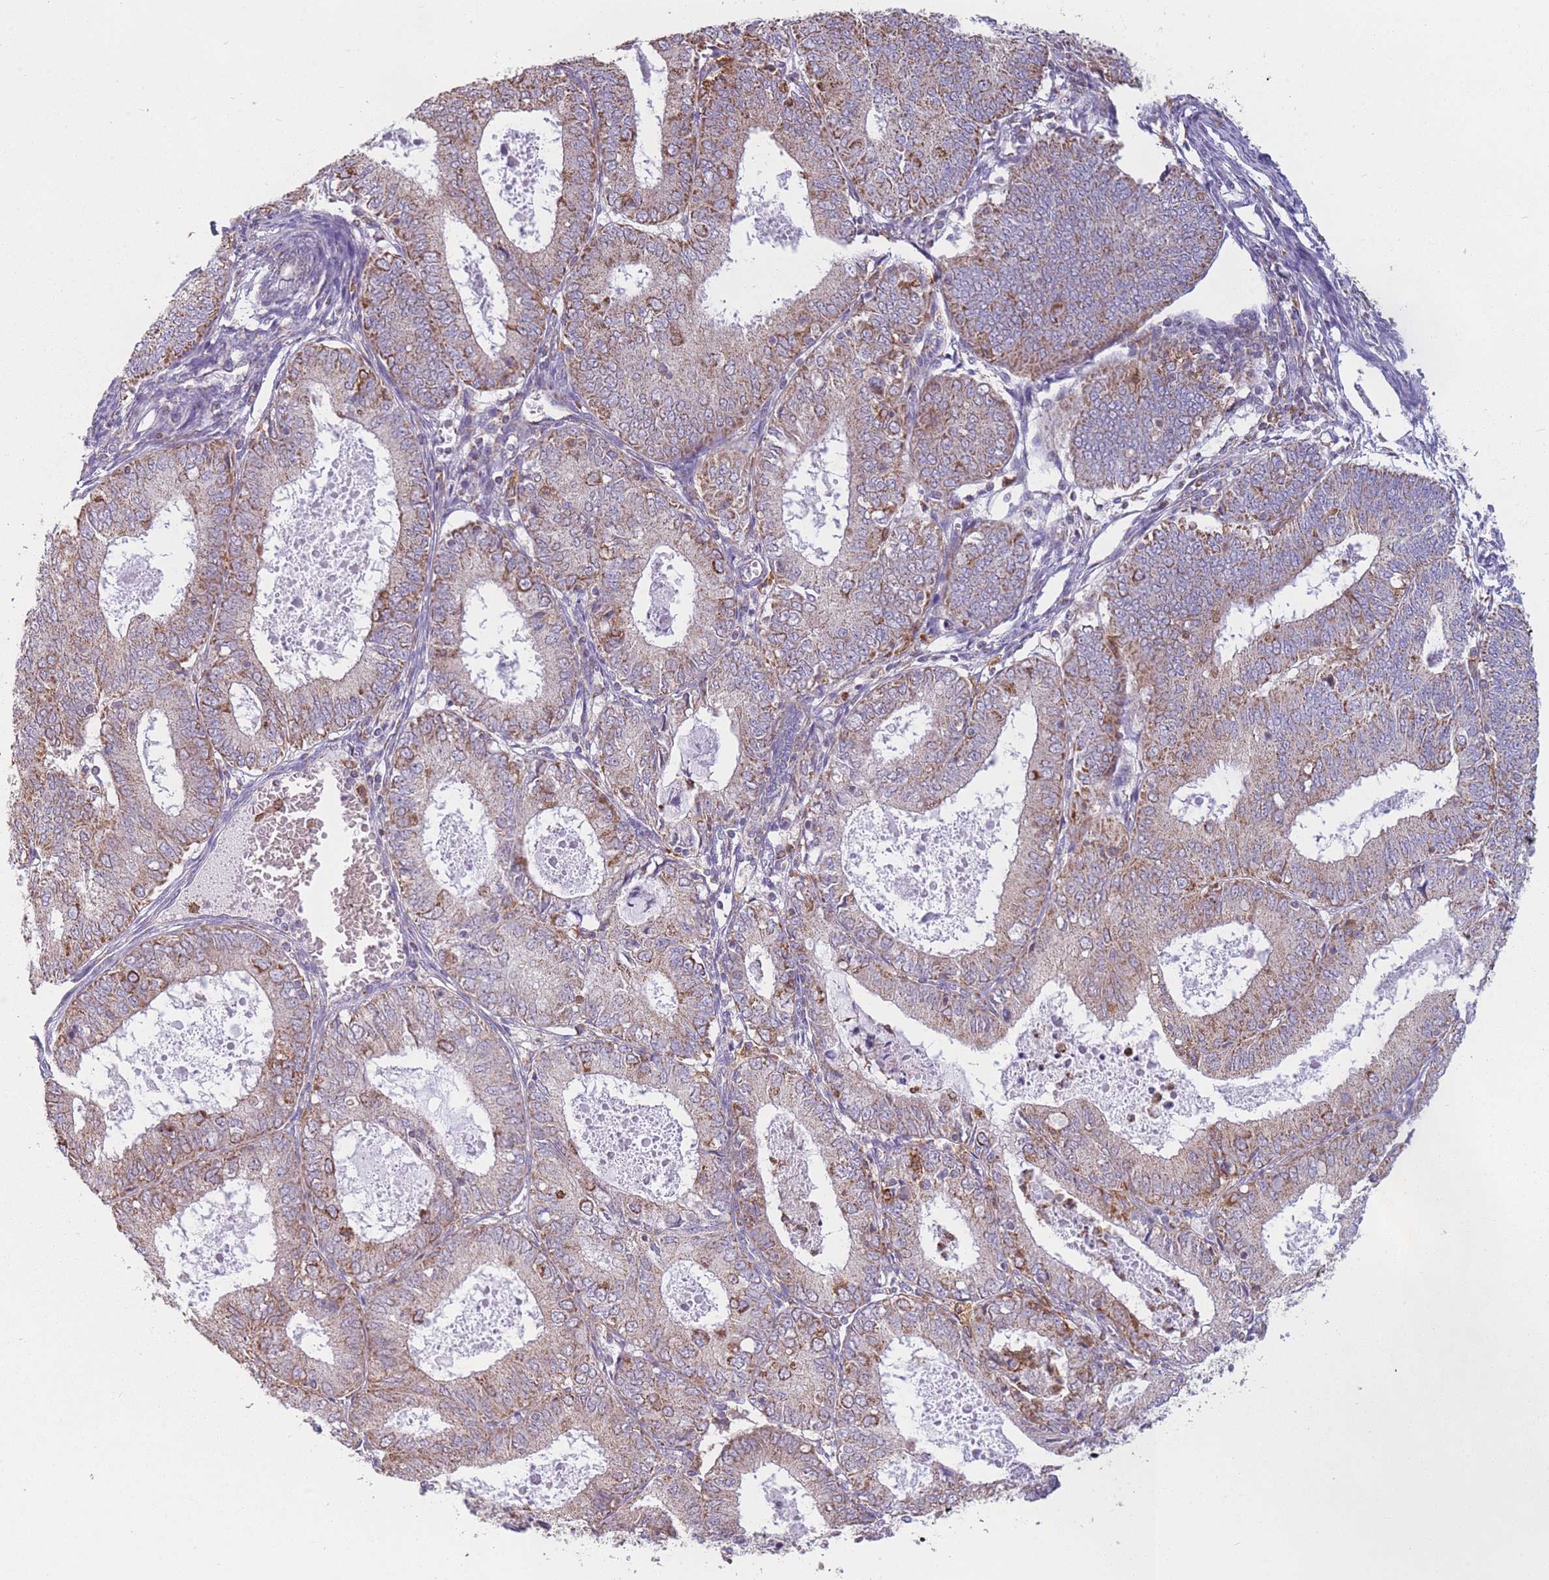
{"staining": {"intensity": "moderate", "quantity": ">75%", "location": "cytoplasmic/membranous"}, "tissue": "endometrial cancer", "cell_type": "Tumor cells", "image_type": "cancer", "snomed": [{"axis": "morphology", "description": "Adenocarcinoma, NOS"}, {"axis": "topography", "description": "Endometrium"}], "caption": "A photomicrograph of endometrial cancer (adenocarcinoma) stained for a protein exhibits moderate cytoplasmic/membranous brown staining in tumor cells.", "gene": "PRAM1", "patient": {"sex": "female", "age": 57}}